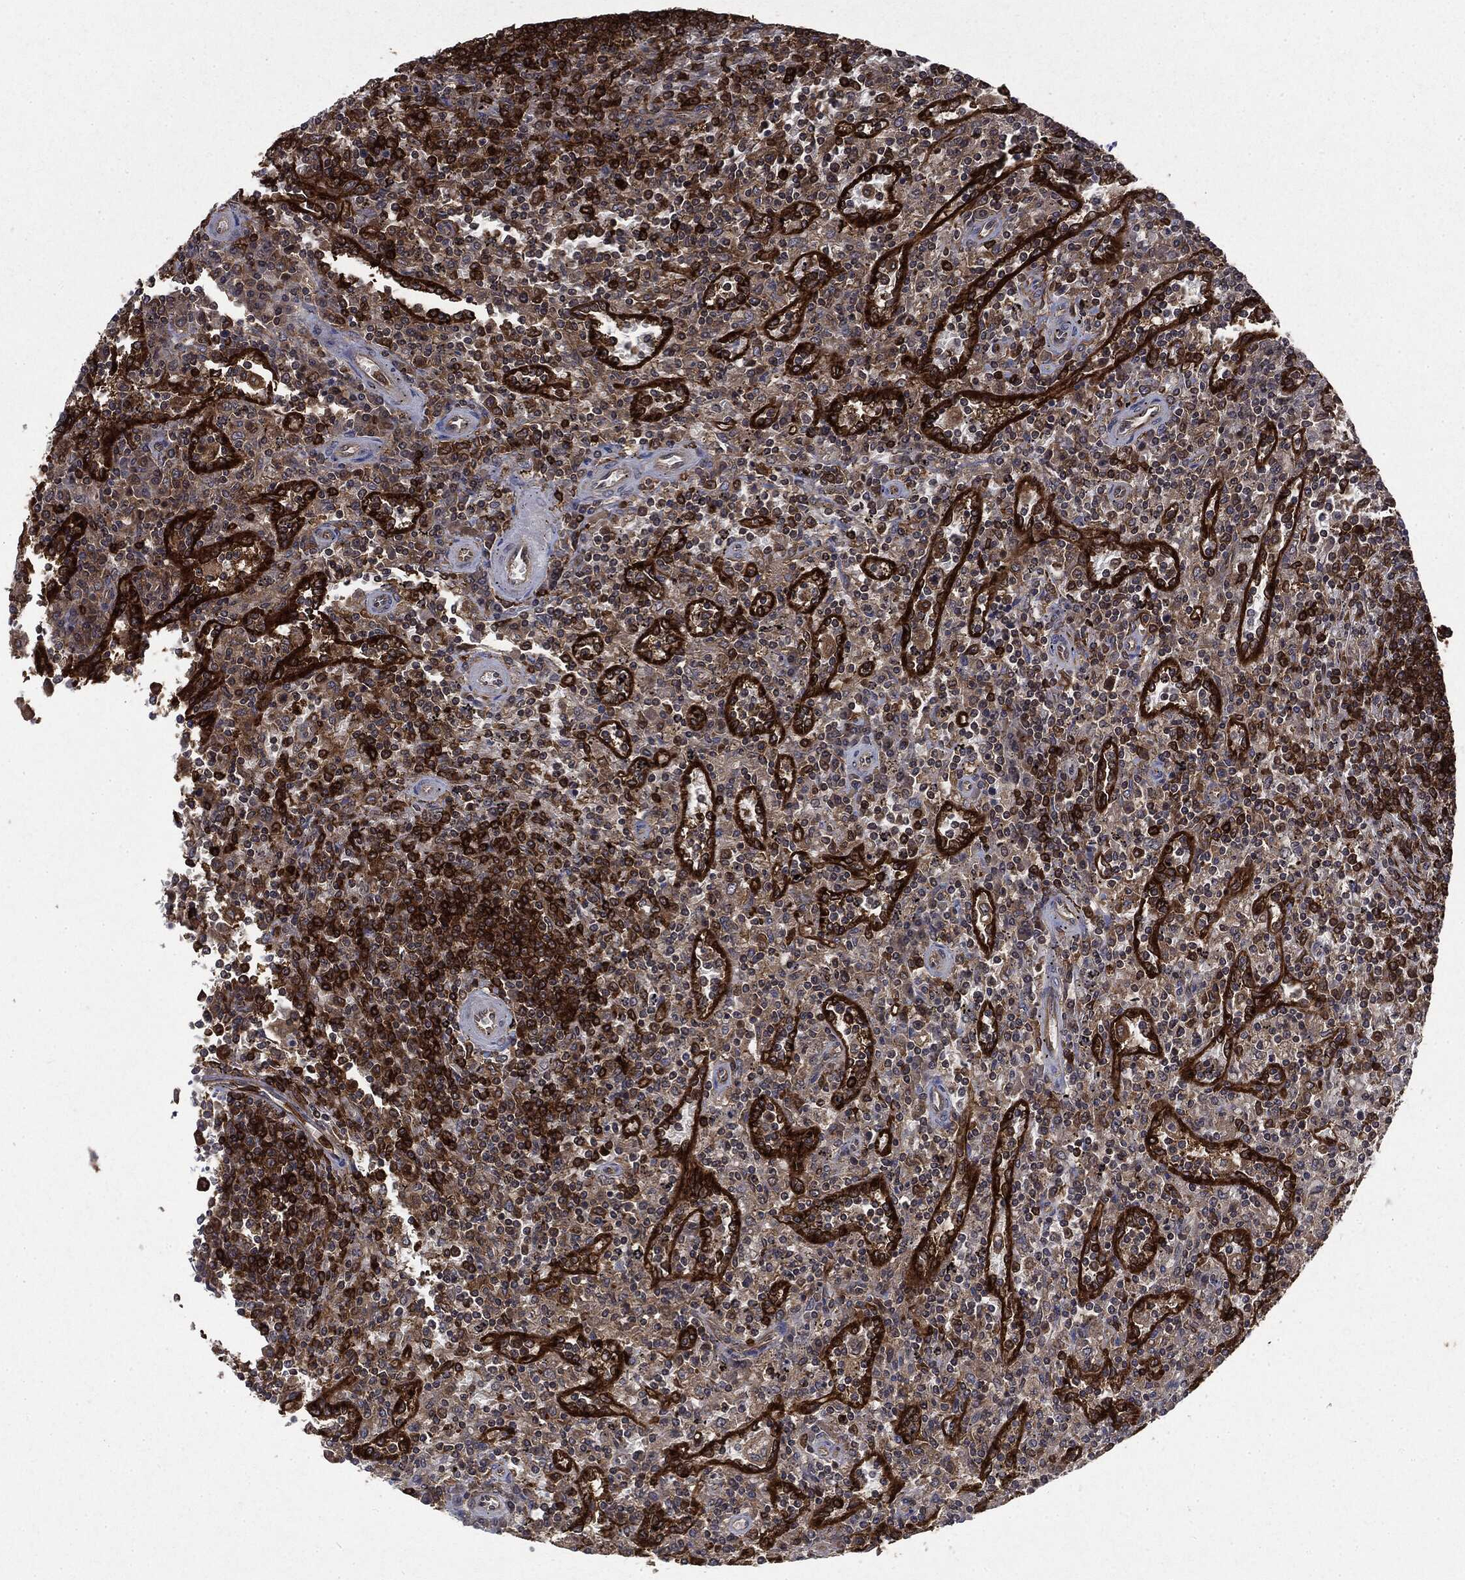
{"staining": {"intensity": "negative", "quantity": "none", "location": "none"}, "tissue": "lymphoma", "cell_type": "Tumor cells", "image_type": "cancer", "snomed": [{"axis": "morphology", "description": "Malignant lymphoma, non-Hodgkin's type, Low grade"}, {"axis": "topography", "description": "Spleen"}], "caption": "Tumor cells are negative for protein expression in human malignant lymphoma, non-Hodgkin's type (low-grade).", "gene": "SNX5", "patient": {"sex": "male", "age": 62}}